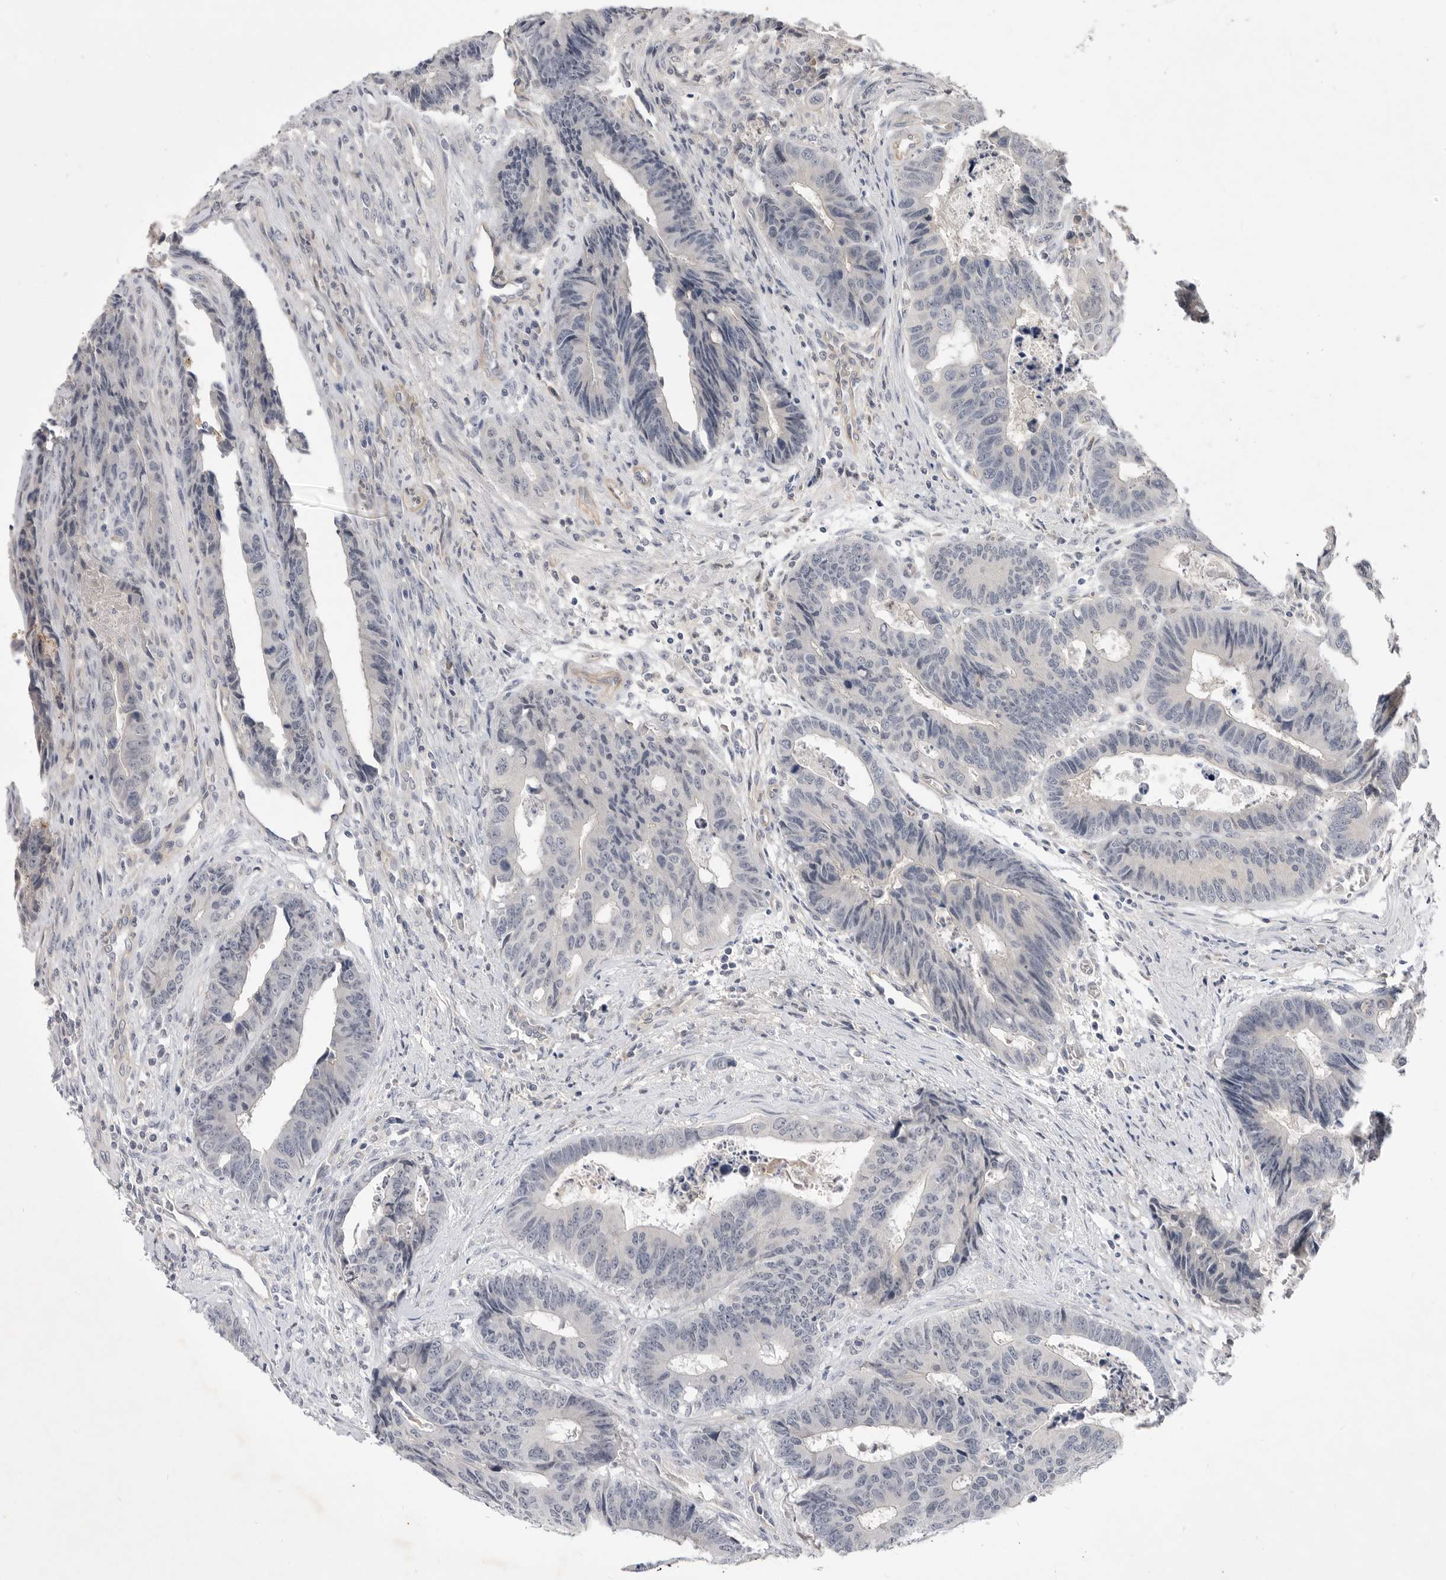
{"staining": {"intensity": "negative", "quantity": "none", "location": "none"}, "tissue": "colorectal cancer", "cell_type": "Tumor cells", "image_type": "cancer", "snomed": [{"axis": "morphology", "description": "Adenocarcinoma, NOS"}, {"axis": "topography", "description": "Rectum"}], "caption": "IHC photomicrograph of neoplastic tissue: human colorectal adenocarcinoma stained with DAB exhibits no significant protein expression in tumor cells.", "gene": "ITGAD", "patient": {"sex": "male", "age": 84}}